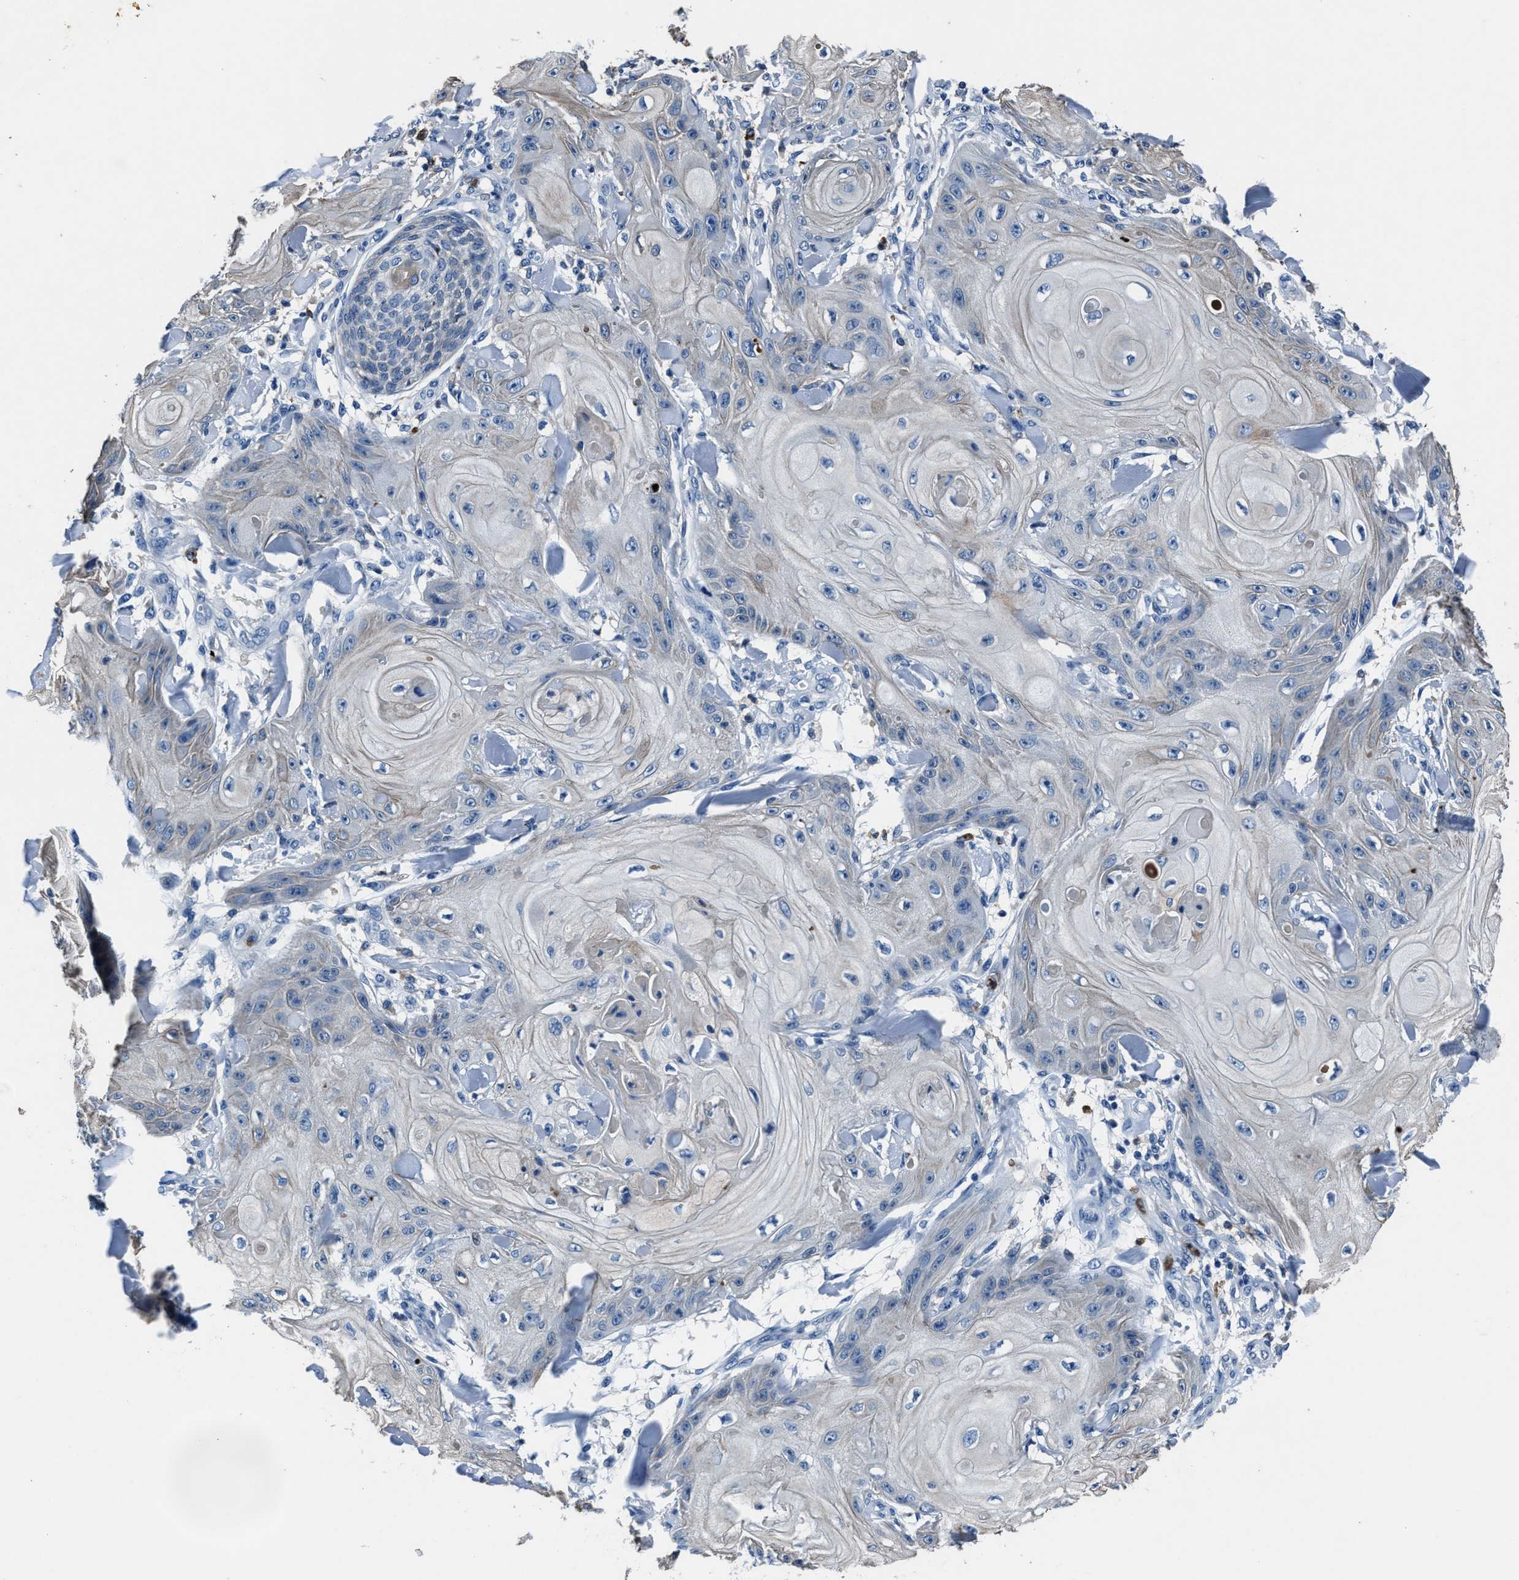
{"staining": {"intensity": "negative", "quantity": "none", "location": "none"}, "tissue": "skin cancer", "cell_type": "Tumor cells", "image_type": "cancer", "snomed": [{"axis": "morphology", "description": "Squamous cell carcinoma, NOS"}, {"axis": "topography", "description": "Skin"}], "caption": "Immunohistochemistry (IHC) photomicrograph of neoplastic tissue: squamous cell carcinoma (skin) stained with DAB (3,3'-diaminobenzidine) exhibits no significant protein expression in tumor cells.", "gene": "FGL2", "patient": {"sex": "male", "age": 74}}